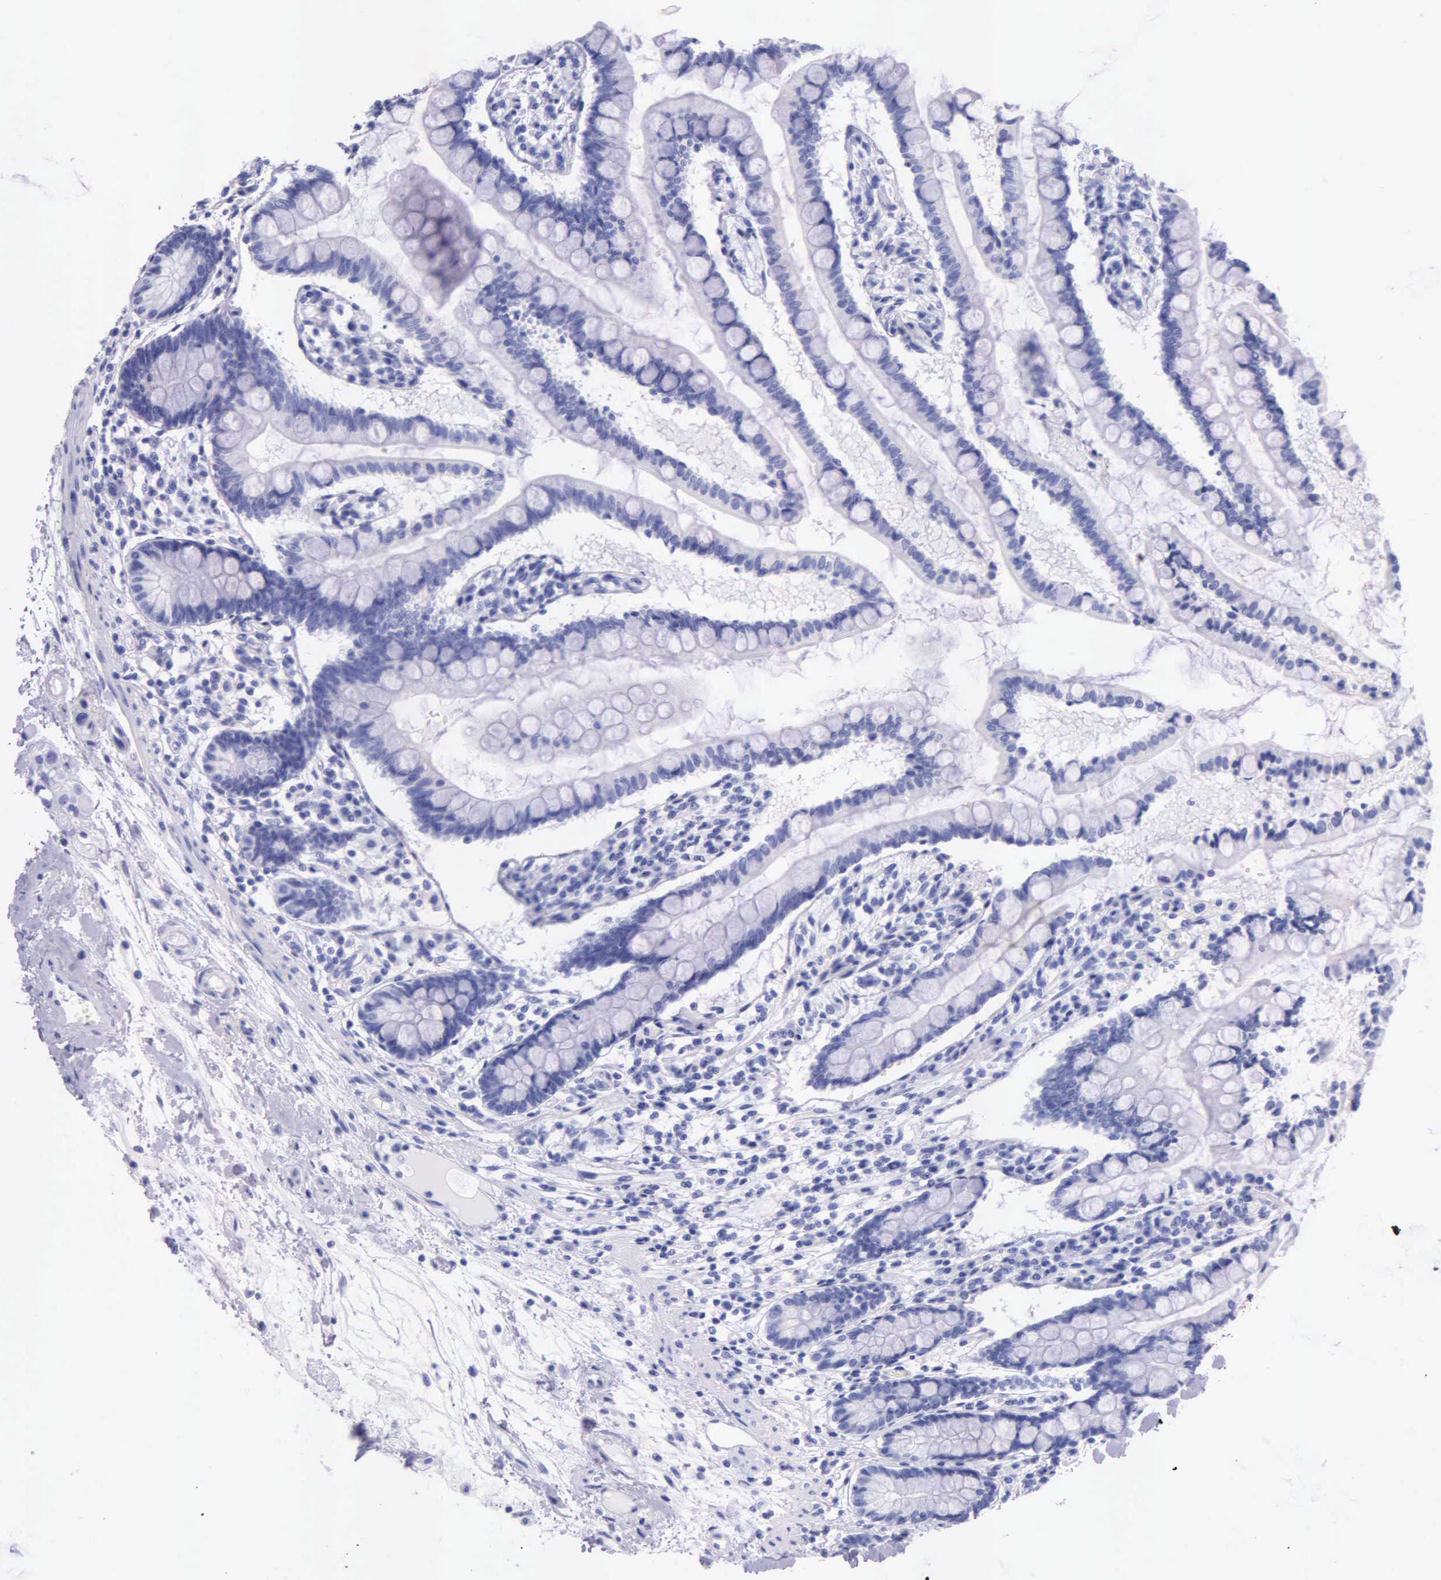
{"staining": {"intensity": "negative", "quantity": "none", "location": "none"}, "tissue": "small intestine", "cell_type": "Glandular cells", "image_type": "normal", "snomed": [{"axis": "morphology", "description": "Normal tissue, NOS"}, {"axis": "topography", "description": "Small intestine"}], "caption": "Immunohistochemical staining of benign human small intestine shows no significant staining in glandular cells. (DAB (3,3'-diaminobenzidine) IHC visualized using brightfield microscopy, high magnification).", "gene": "KLK2", "patient": {"sex": "female", "age": 51}}